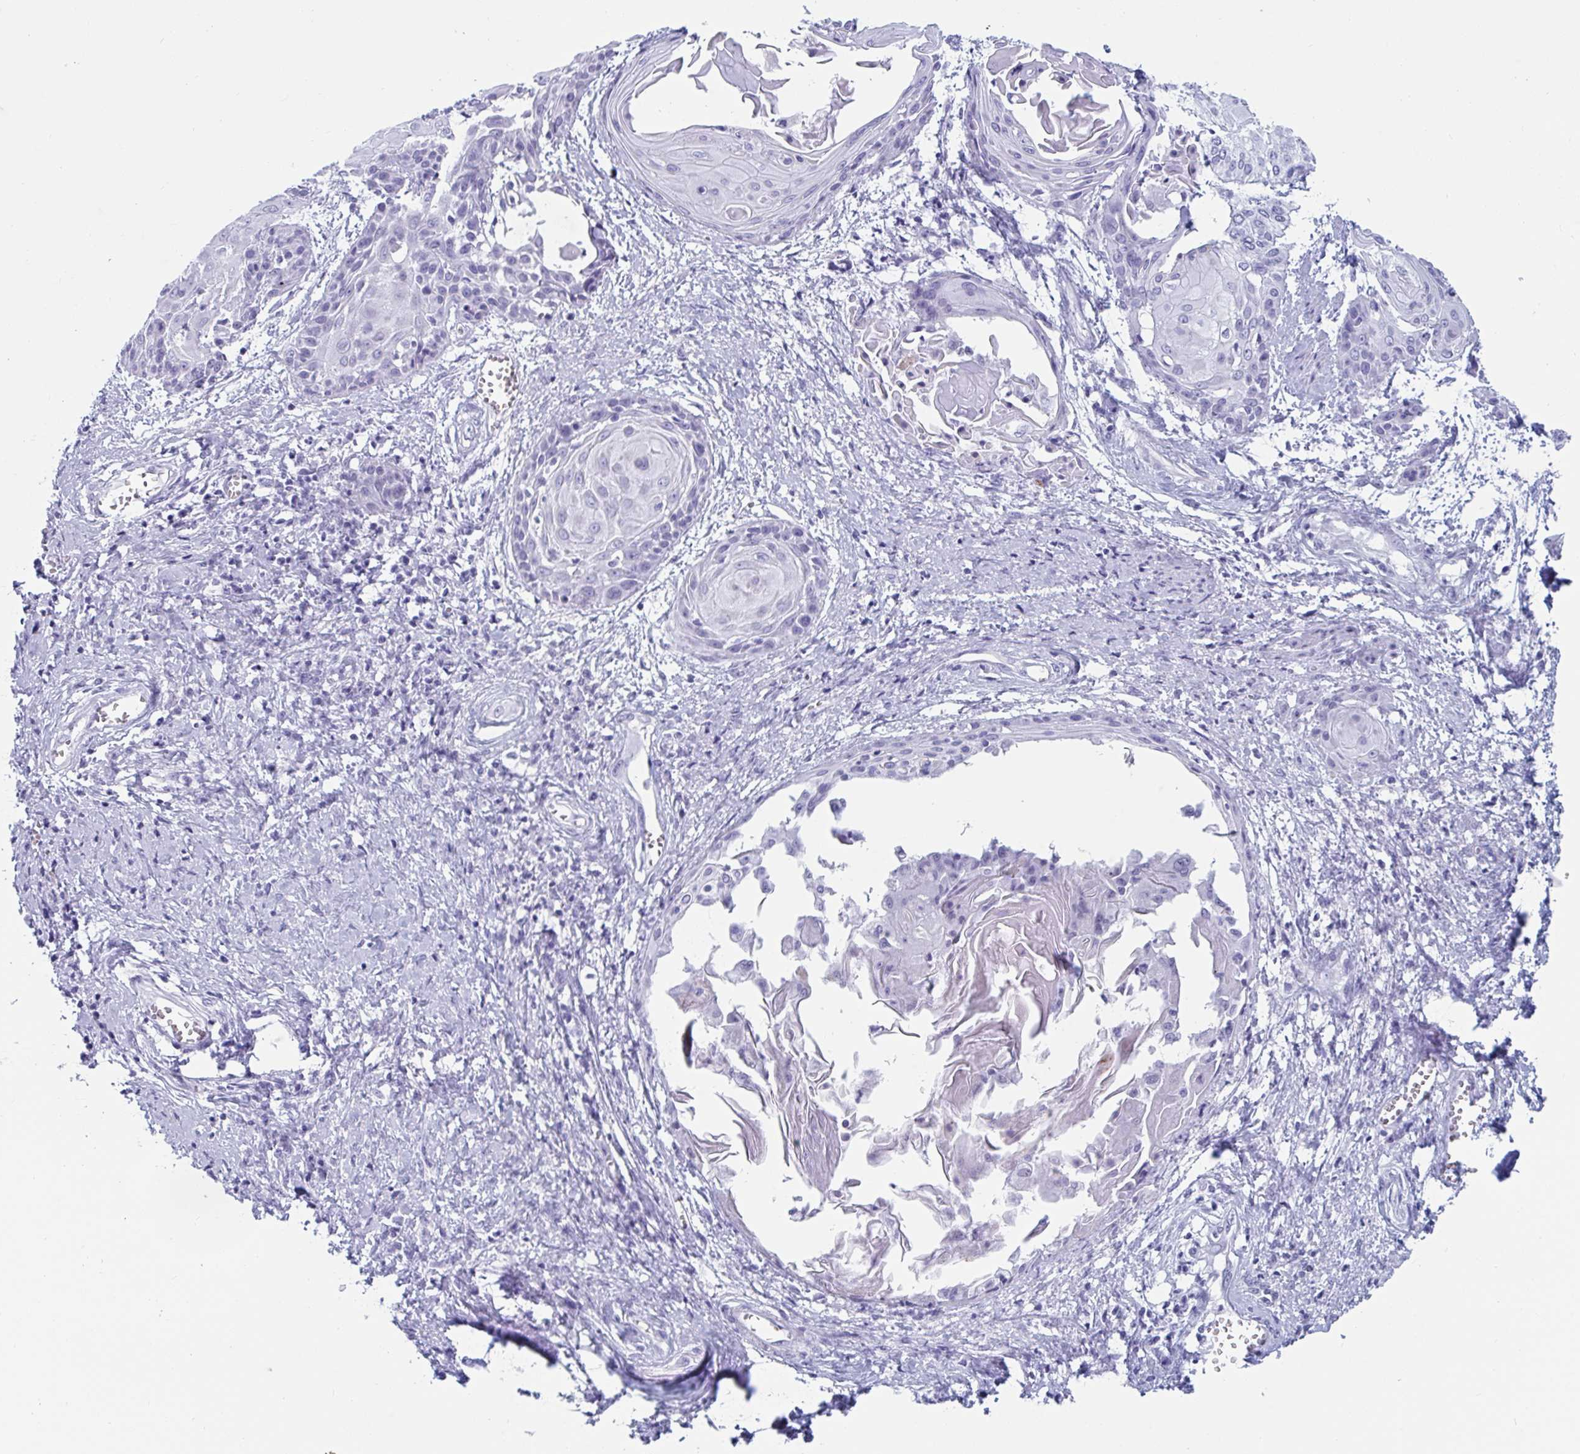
{"staining": {"intensity": "negative", "quantity": "none", "location": "none"}, "tissue": "cervical cancer", "cell_type": "Tumor cells", "image_type": "cancer", "snomed": [{"axis": "morphology", "description": "Squamous cell carcinoma, NOS"}, {"axis": "topography", "description": "Cervix"}], "caption": "Histopathology image shows no protein positivity in tumor cells of cervical cancer (squamous cell carcinoma) tissue.", "gene": "GKN2", "patient": {"sex": "female", "age": 57}}